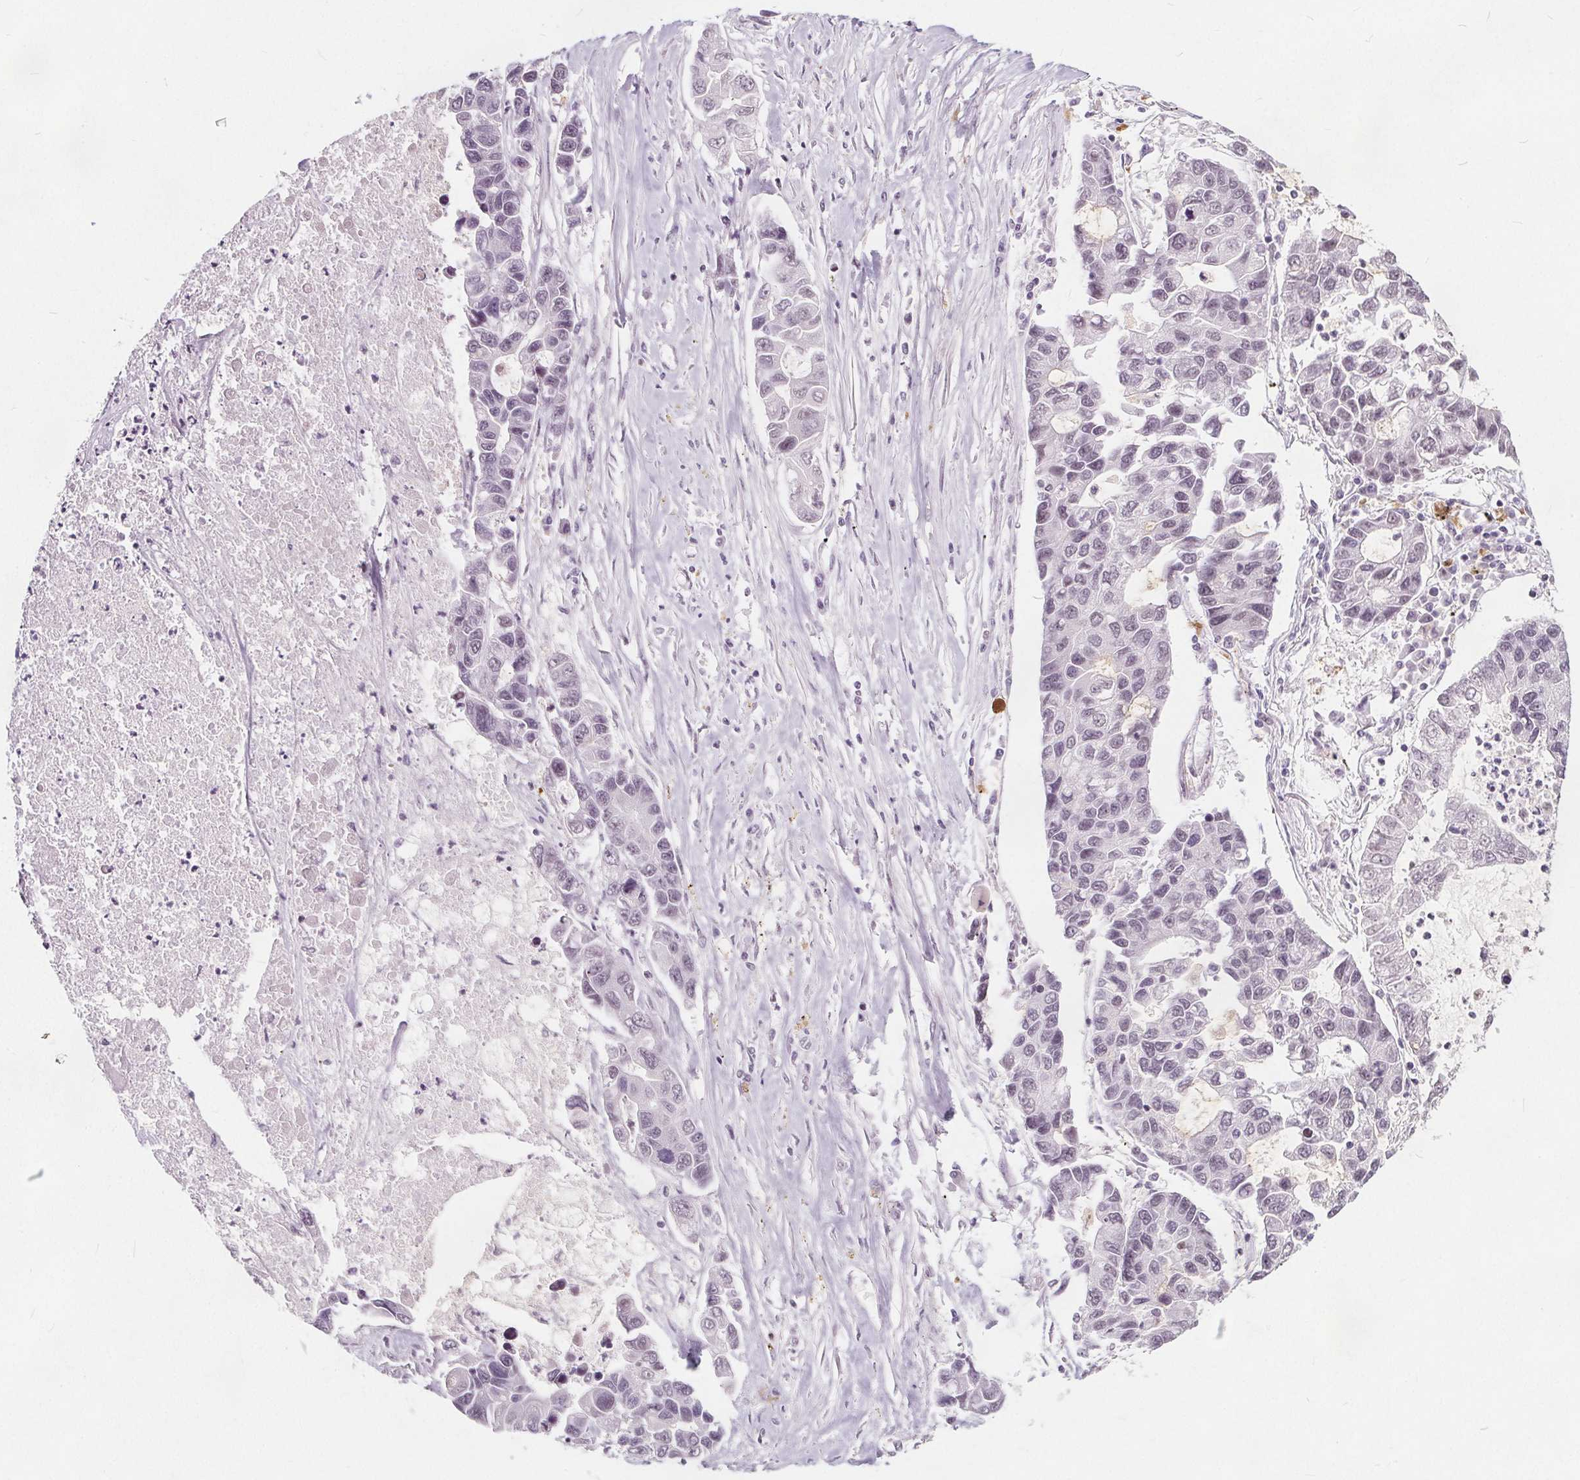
{"staining": {"intensity": "negative", "quantity": "none", "location": "none"}, "tissue": "lung cancer", "cell_type": "Tumor cells", "image_type": "cancer", "snomed": [{"axis": "morphology", "description": "Adenocarcinoma, NOS"}, {"axis": "topography", "description": "Bronchus"}, {"axis": "topography", "description": "Lung"}], "caption": "Immunohistochemical staining of human lung cancer reveals no significant staining in tumor cells.", "gene": "TAF6L", "patient": {"sex": "female", "age": 51}}